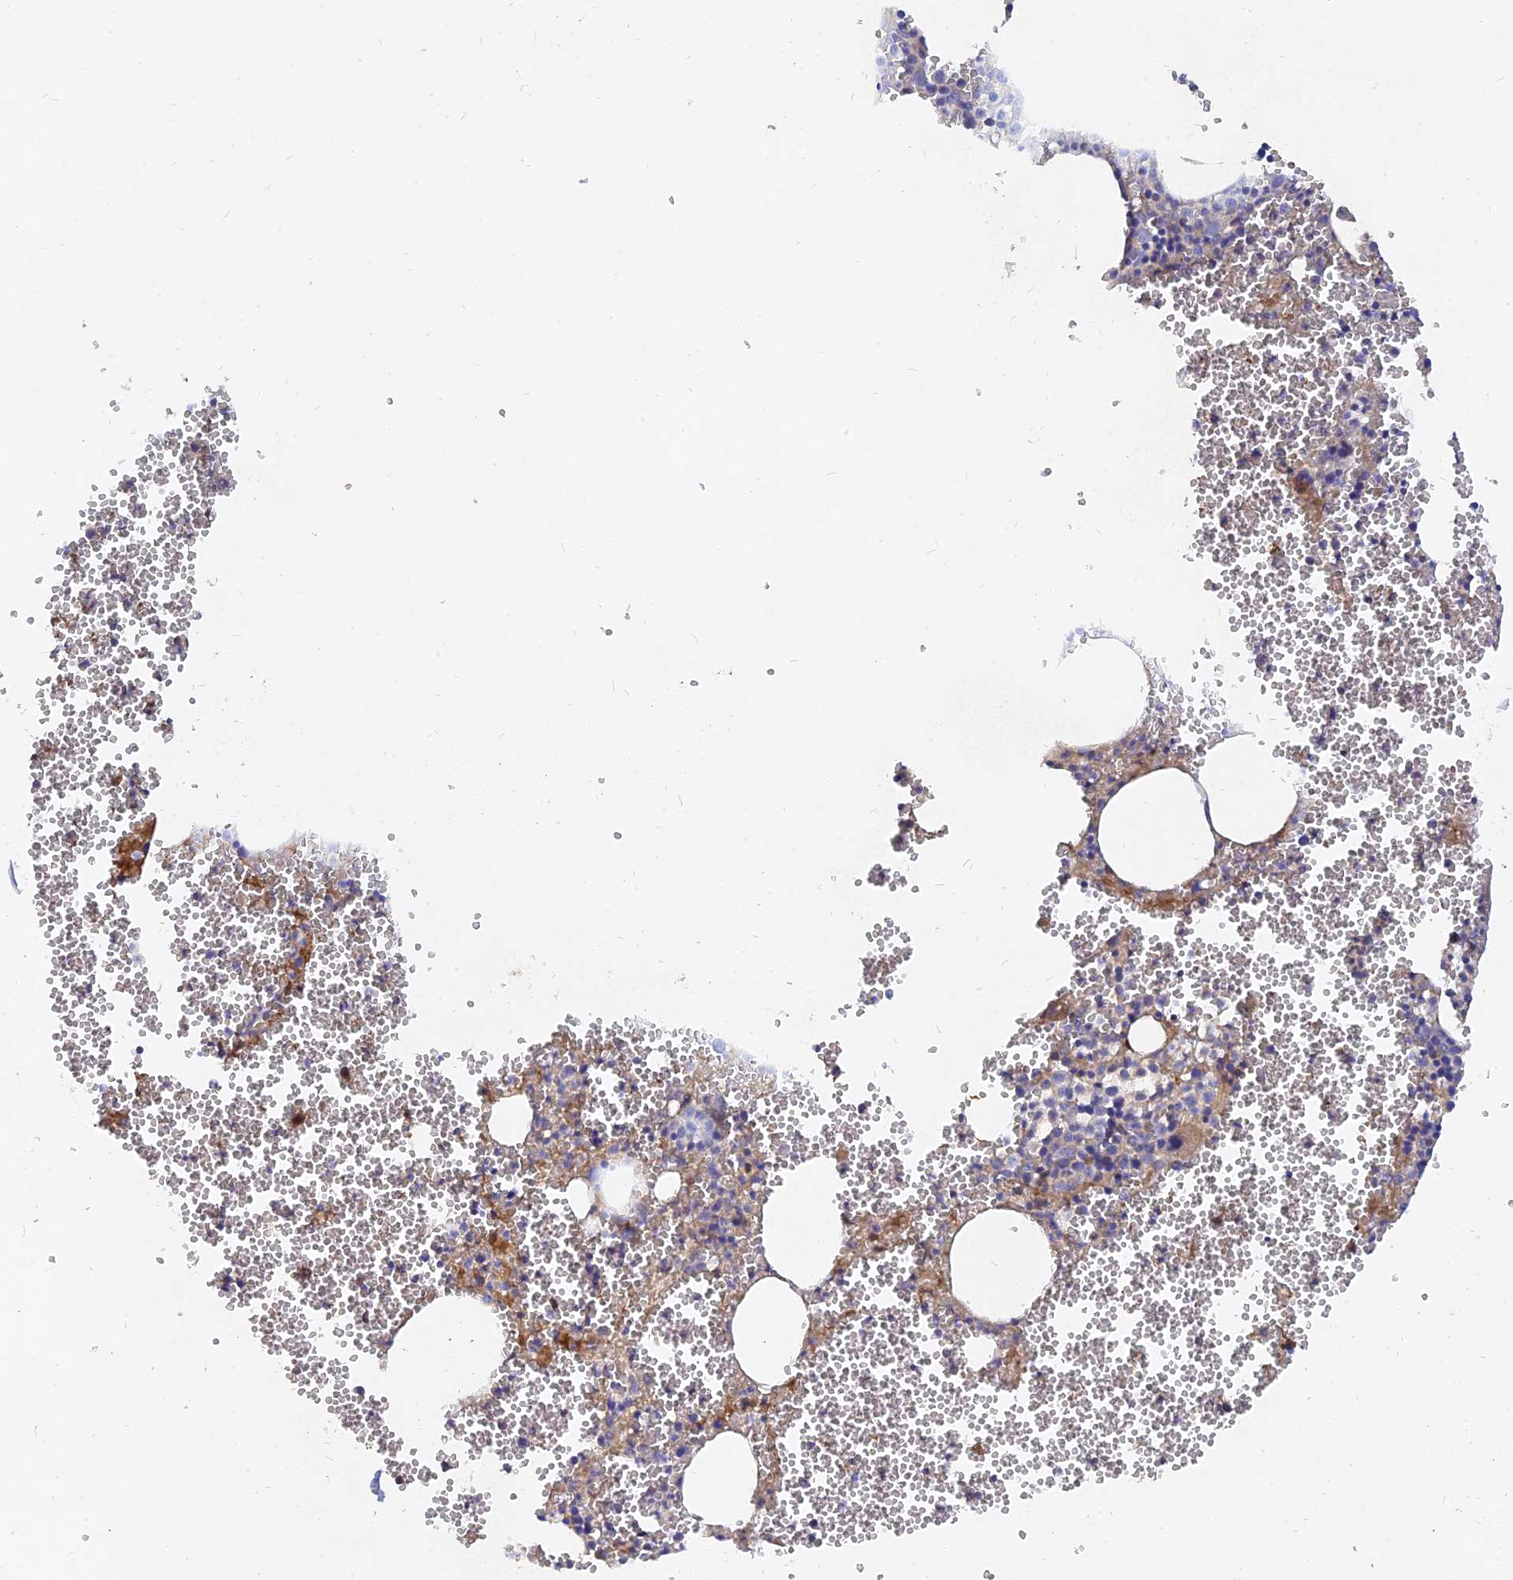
{"staining": {"intensity": "moderate", "quantity": "25%-75%", "location": "cytoplasmic/membranous"}, "tissue": "bone marrow", "cell_type": "Hematopoietic cells", "image_type": "normal", "snomed": [{"axis": "morphology", "description": "Normal tissue, NOS"}, {"axis": "topography", "description": "Bone marrow"}], "caption": "This image displays immunohistochemistry (IHC) staining of normal human bone marrow, with medium moderate cytoplasmic/membranous positivity in about 25%-75% of hematopoietic cells.", "gene": "MROH1", "patient": {"sex": "female", "age": 77}}